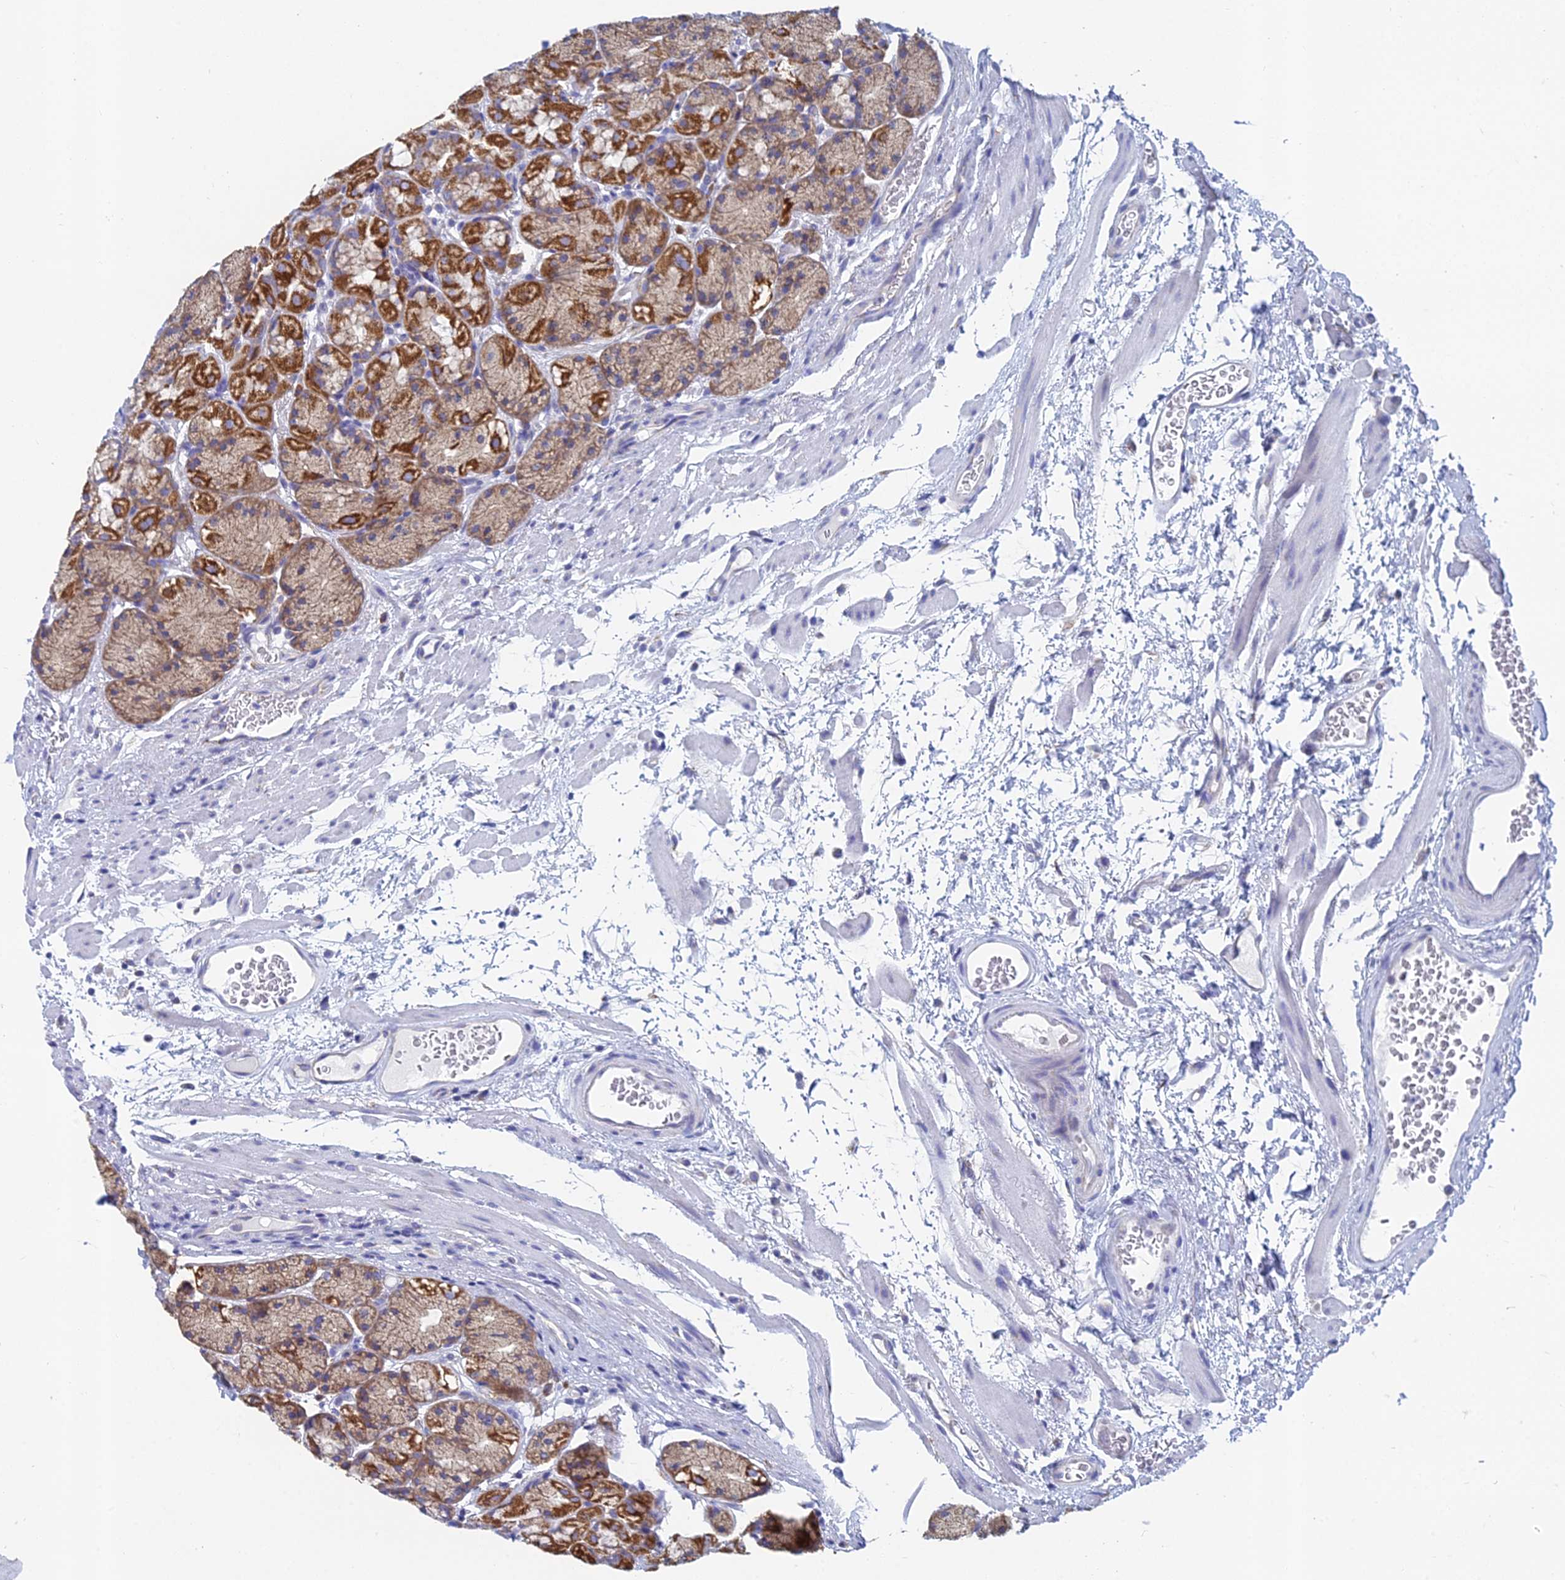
{"staining": {"intensity": "strong", "quantity": ">75%", "location": "cytoplasmic/membranous"}, "tissue": "stomach", "cell_type": "Glandular cells", "image_type": "normal", "snomed": [{"axis": "morphology", "description": "Normal tissue, NOS"}, {"axis": "topography", "description": "Stomach"}], "caption": "A micrograph showing strong cytoplasmic/membranous staining in approximately >75% of glandular cells in normal stomach, as visualized by brown immunohistochemical staining.", "gene": "CRACR2B", "patient": {"sex": "male", "age": 63}}